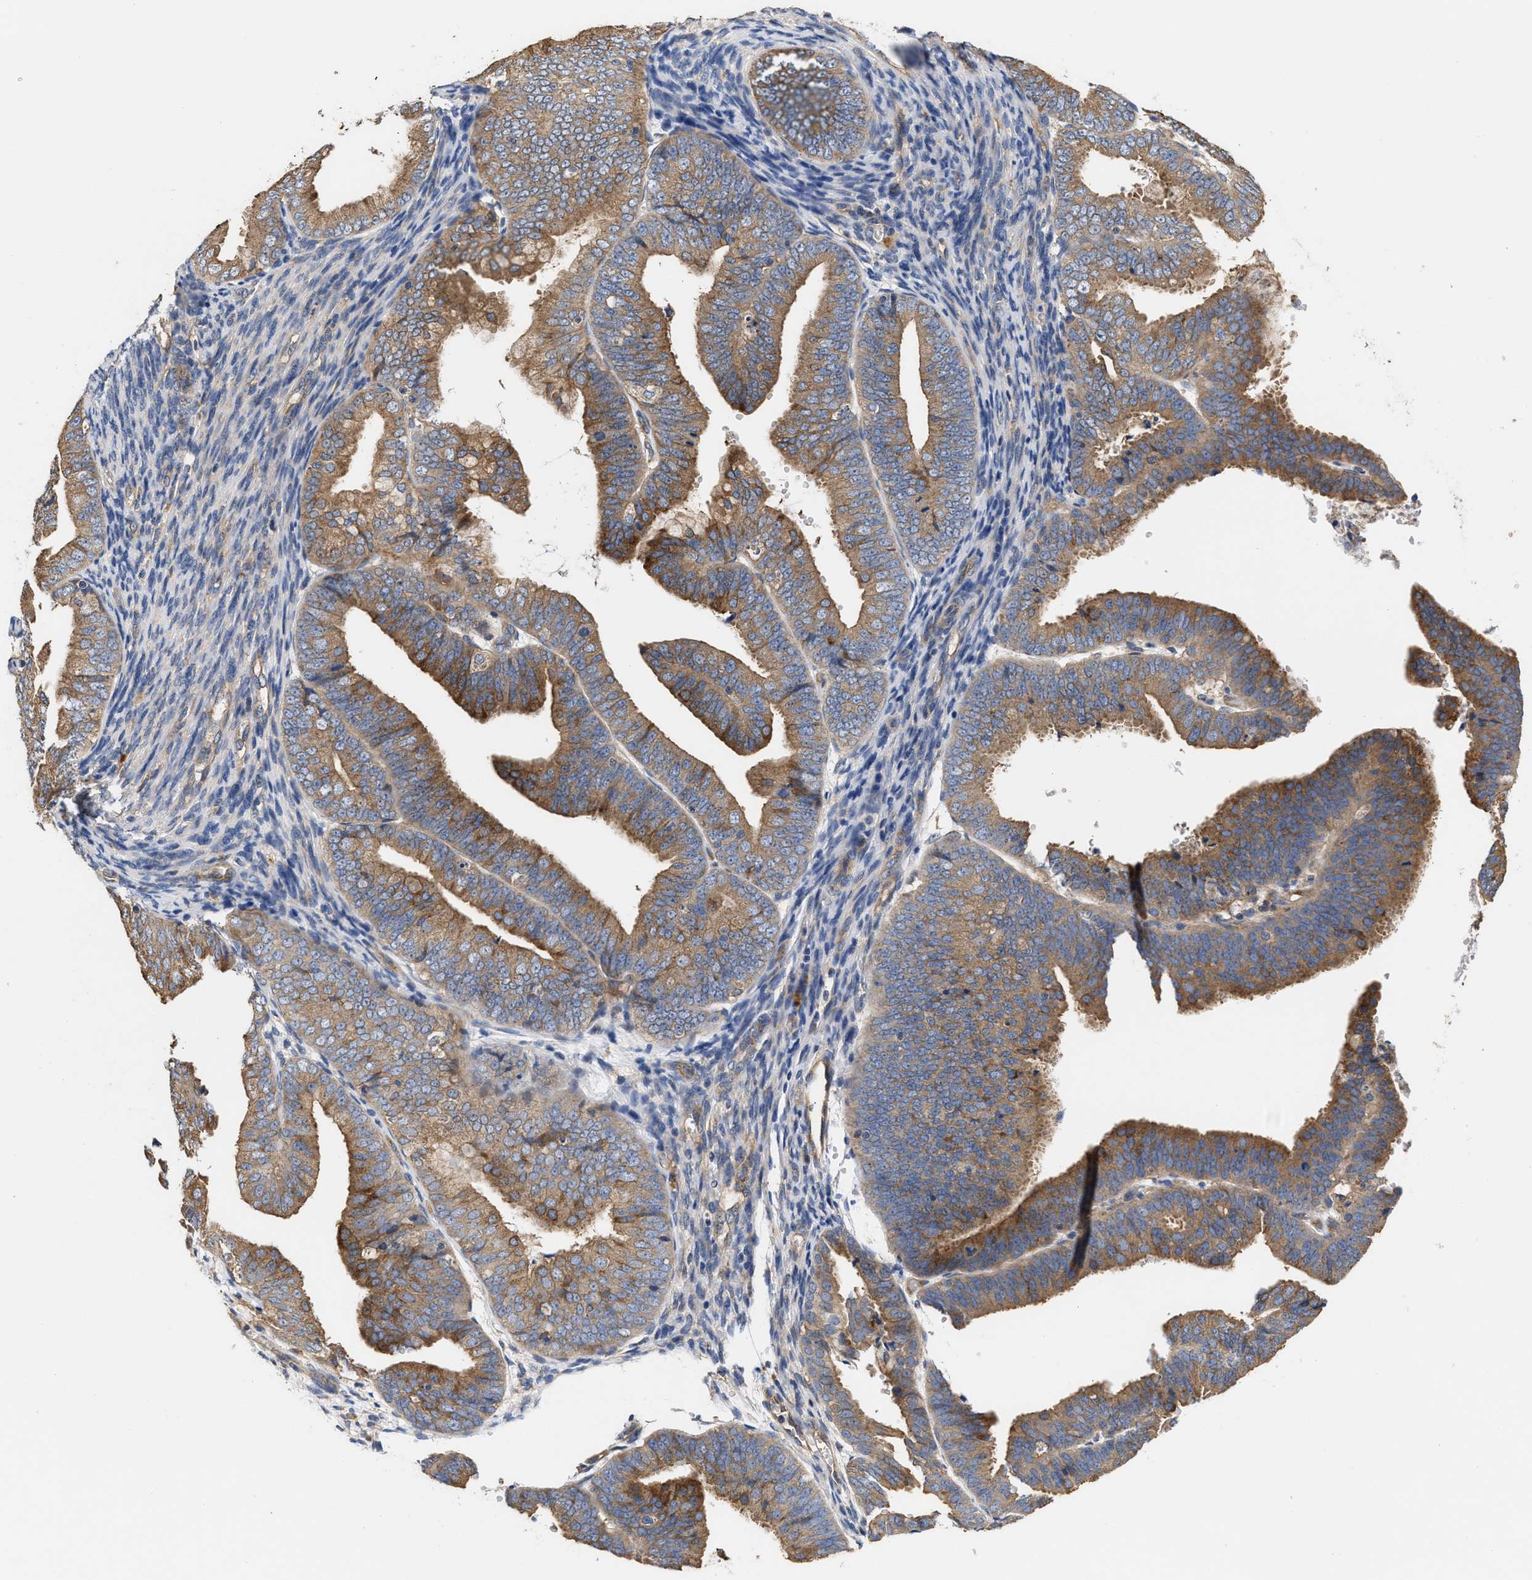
{"staining": {"intensity": "moderate", "quantity": ">75%", "location": "cytoplasmic/membranous"}, "tissue": "endometrial cancer", "cell_type": "Tumor cells", "image_type": "cancer", "snomed": [{"axis": "morphology", "description": "Adenocarcinoma, NOS"}, {"axis": "topography", "description": "Endometrium"}], "caption": "IHC micrograph of neoplastic tissue: endometrial cancer stained using IHC reveals medium levels of moderate protein expression localized specifically in the cytoplasmic/membranous of tumor cells, appearing as a cytoplasmic/membranous brown color.", "gene": "KLB", "patient": {"sex": "female", "age": 63}}